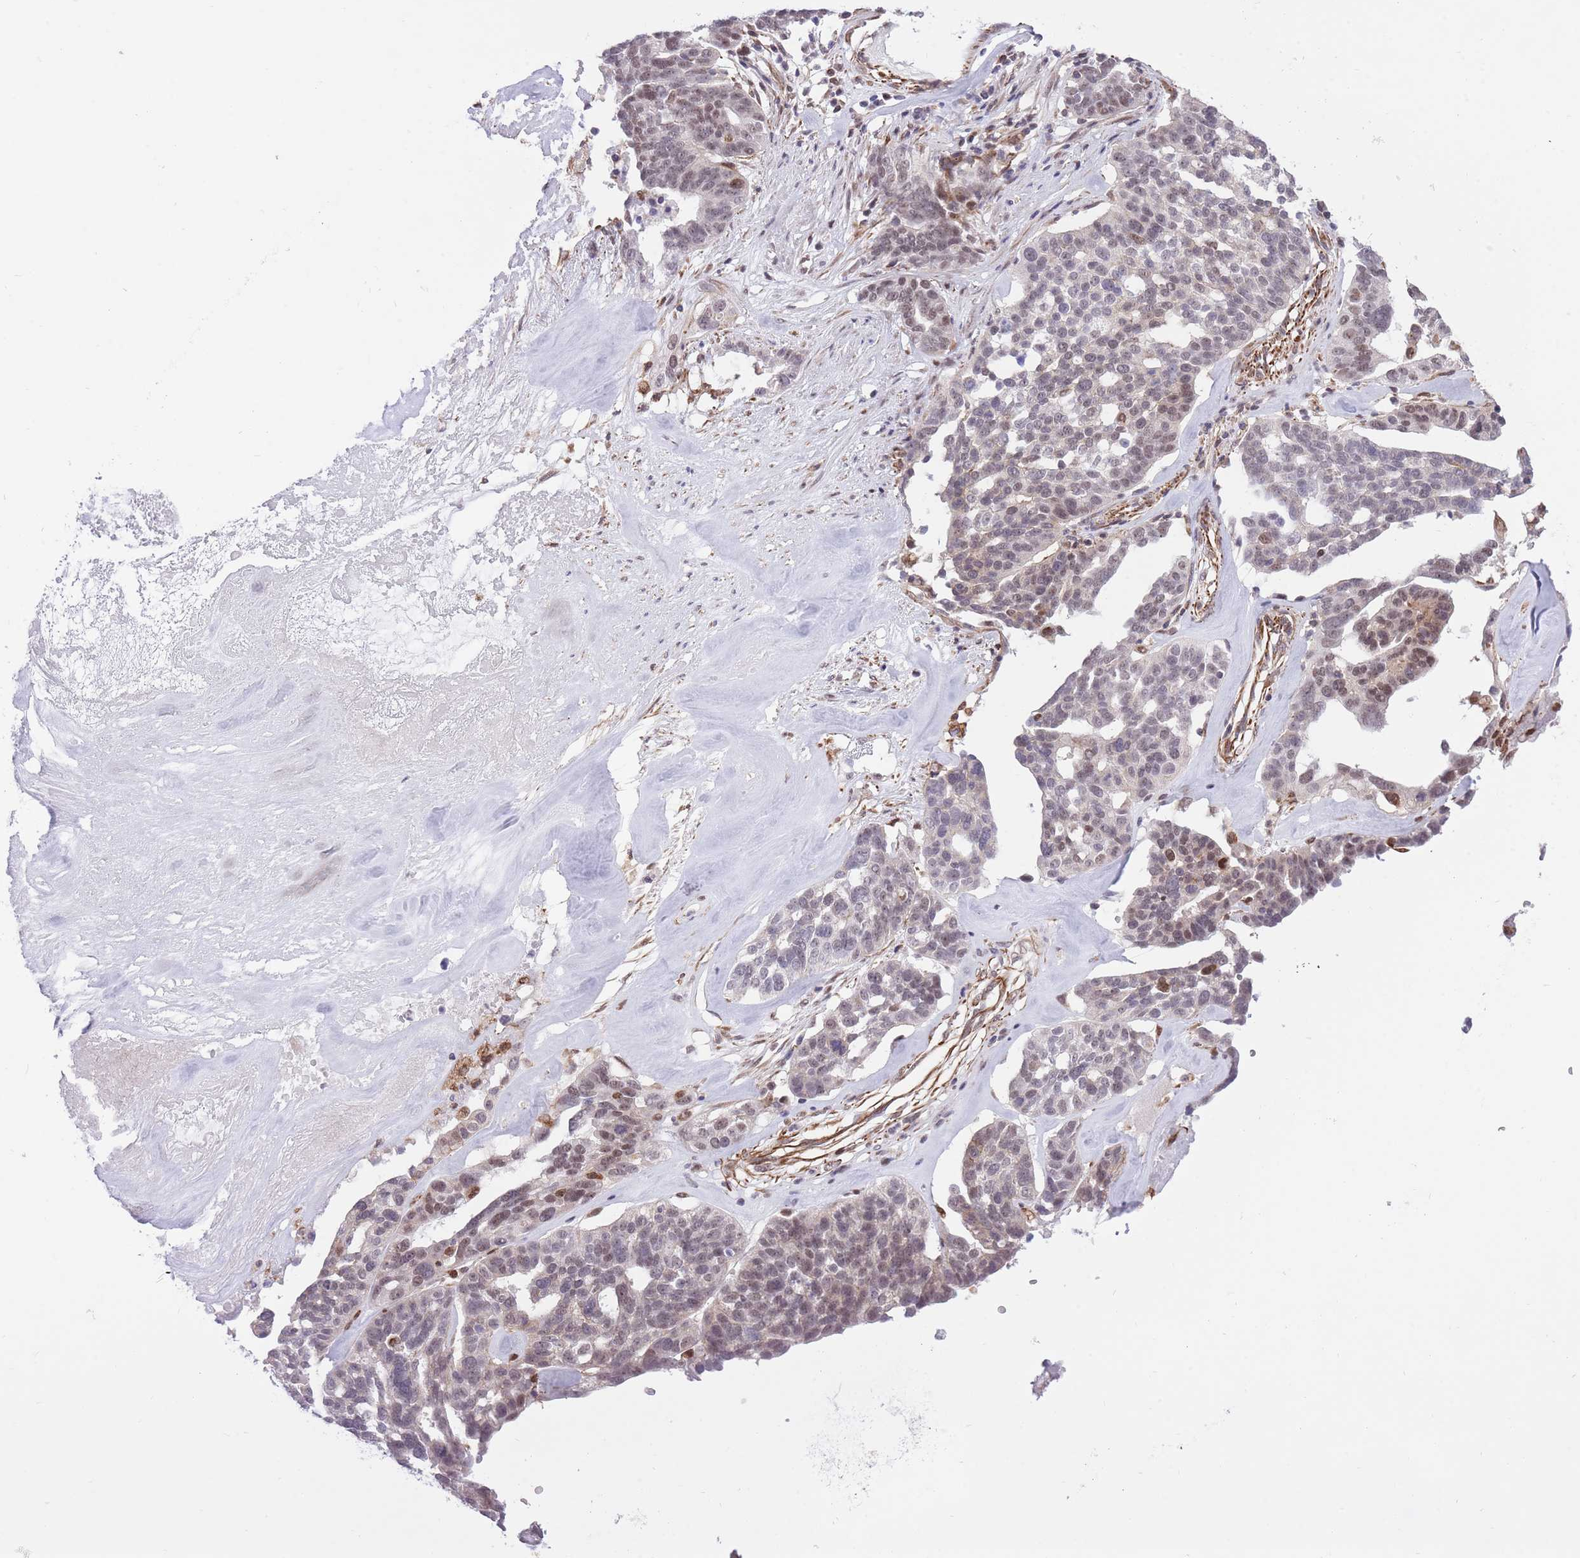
{"staining": {"intensity": "weak", "quantity": "25%-75%", "location": "nuclear"}, "tissue": "ovarian cancer", "cell_type": "Tumor cells", "image_type": "cancer", "snomed": [{"axis": "morphology", "description": "Cystadenocarcinoma, serous, NOS"}, {"axis": "topography", "description": "Ovary"}], "caption": "Immunohistochemistry (DAB) staining of human serous cystadenocarcinoma (ovarian) displays weak nuclear protein positivity in about 25%-75% of tumor cells.", "gene": "ELL", "patient": {"sex": "female", "age": 59}}